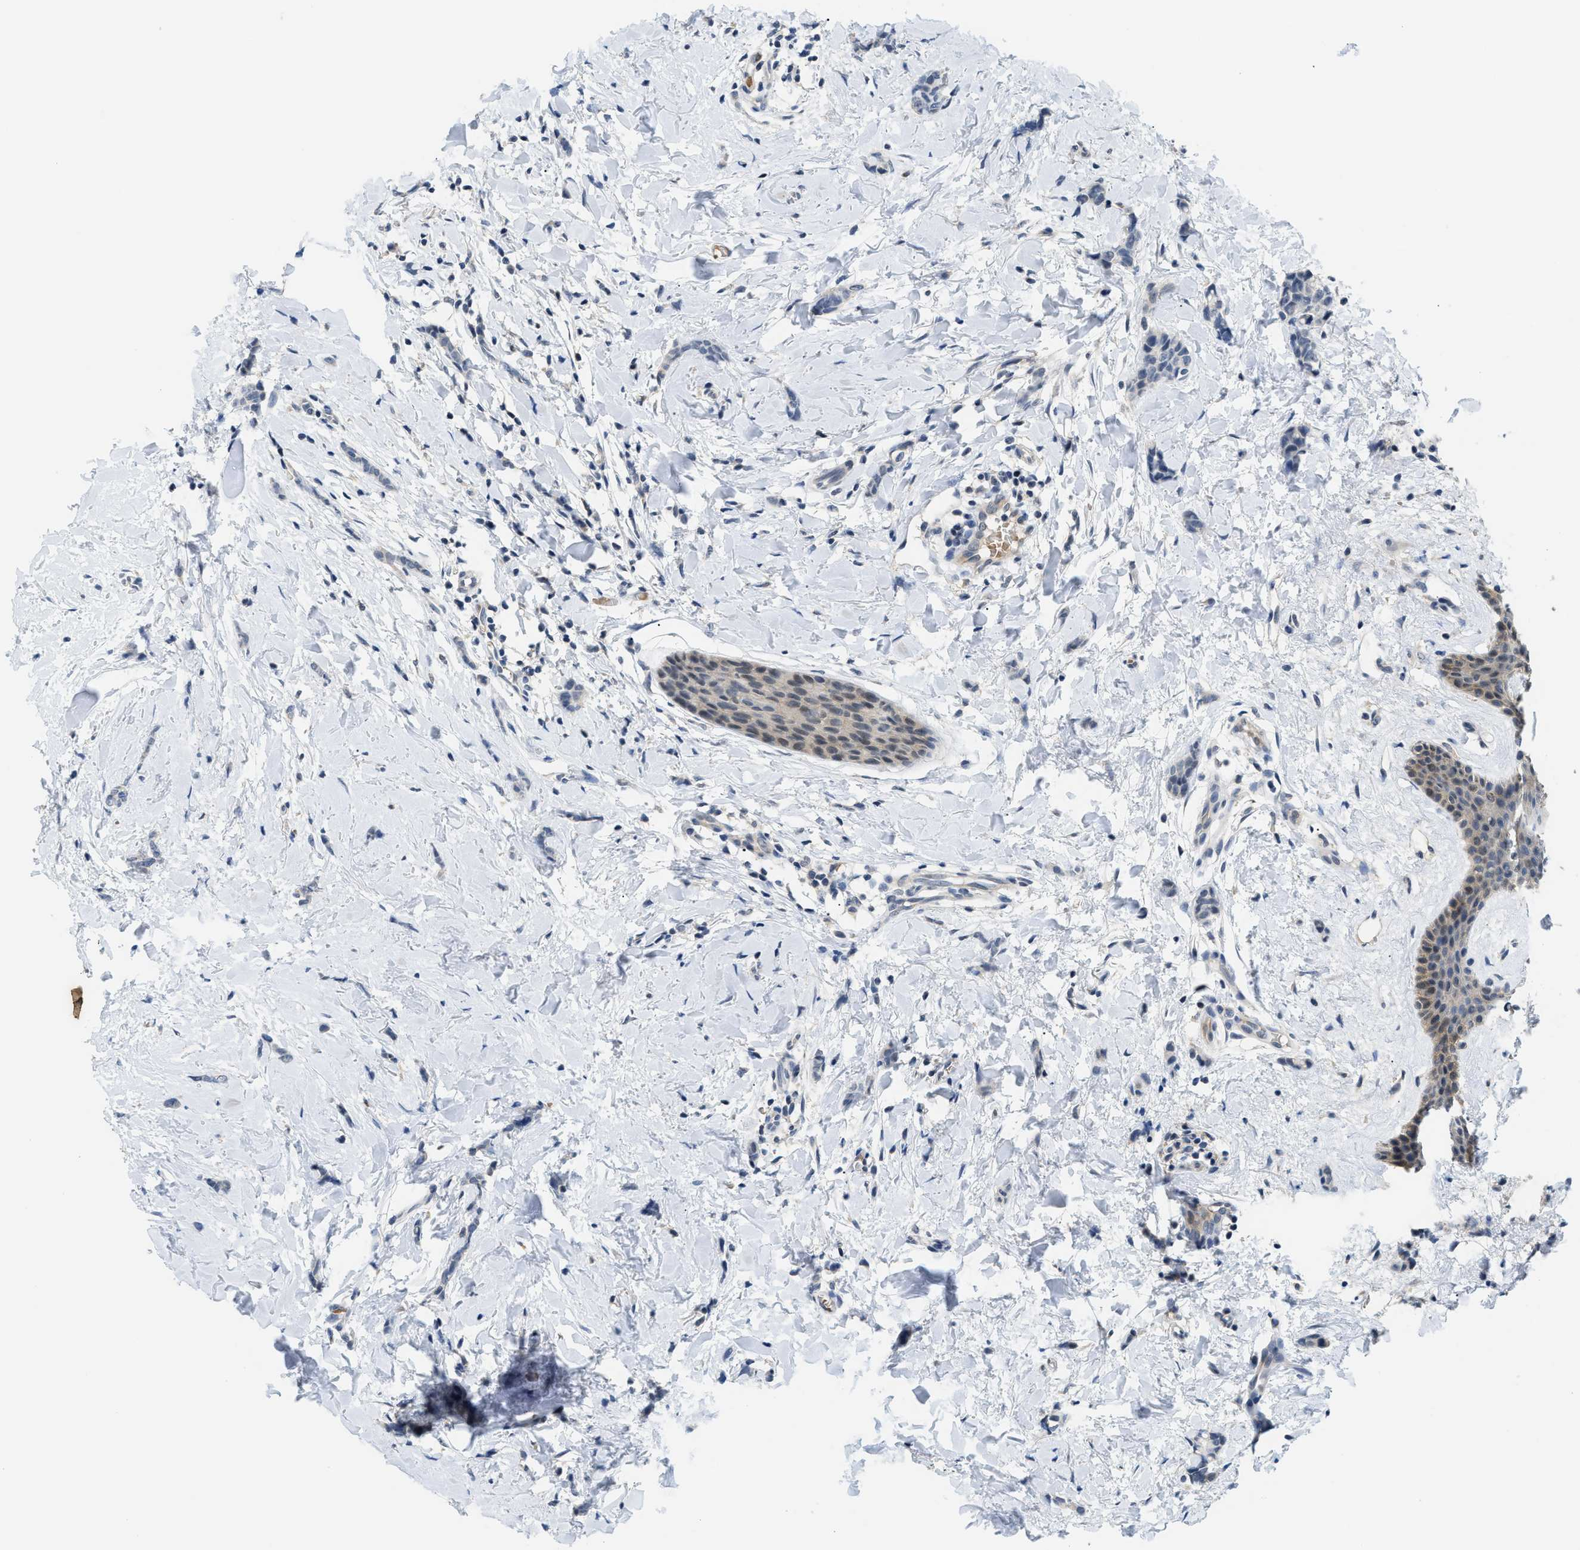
{"staining": {"intensity": "negative", "quantity": "none", "location": "none"}, "tissue": "breast cancer", "cell_type": "Tumor cells", "image_type": "cancer", "snomed": [{"axis": "morphology", "description": "Lobular carcinoma"}, {"axis": "topography", "description": "Skin"}, {"axis": "topography", "description": "Breast"}], "caption": "Immunohistochemistry photomicrograph of neoplastic tissue: breast cancer (lobular carcinoma) stained with DAB (3,3'-diaminobenzidine) shows no significant protein positivity in tumor cells.", "gene": "PSAT1", "patient": {"sex": "female", "age": 46}}